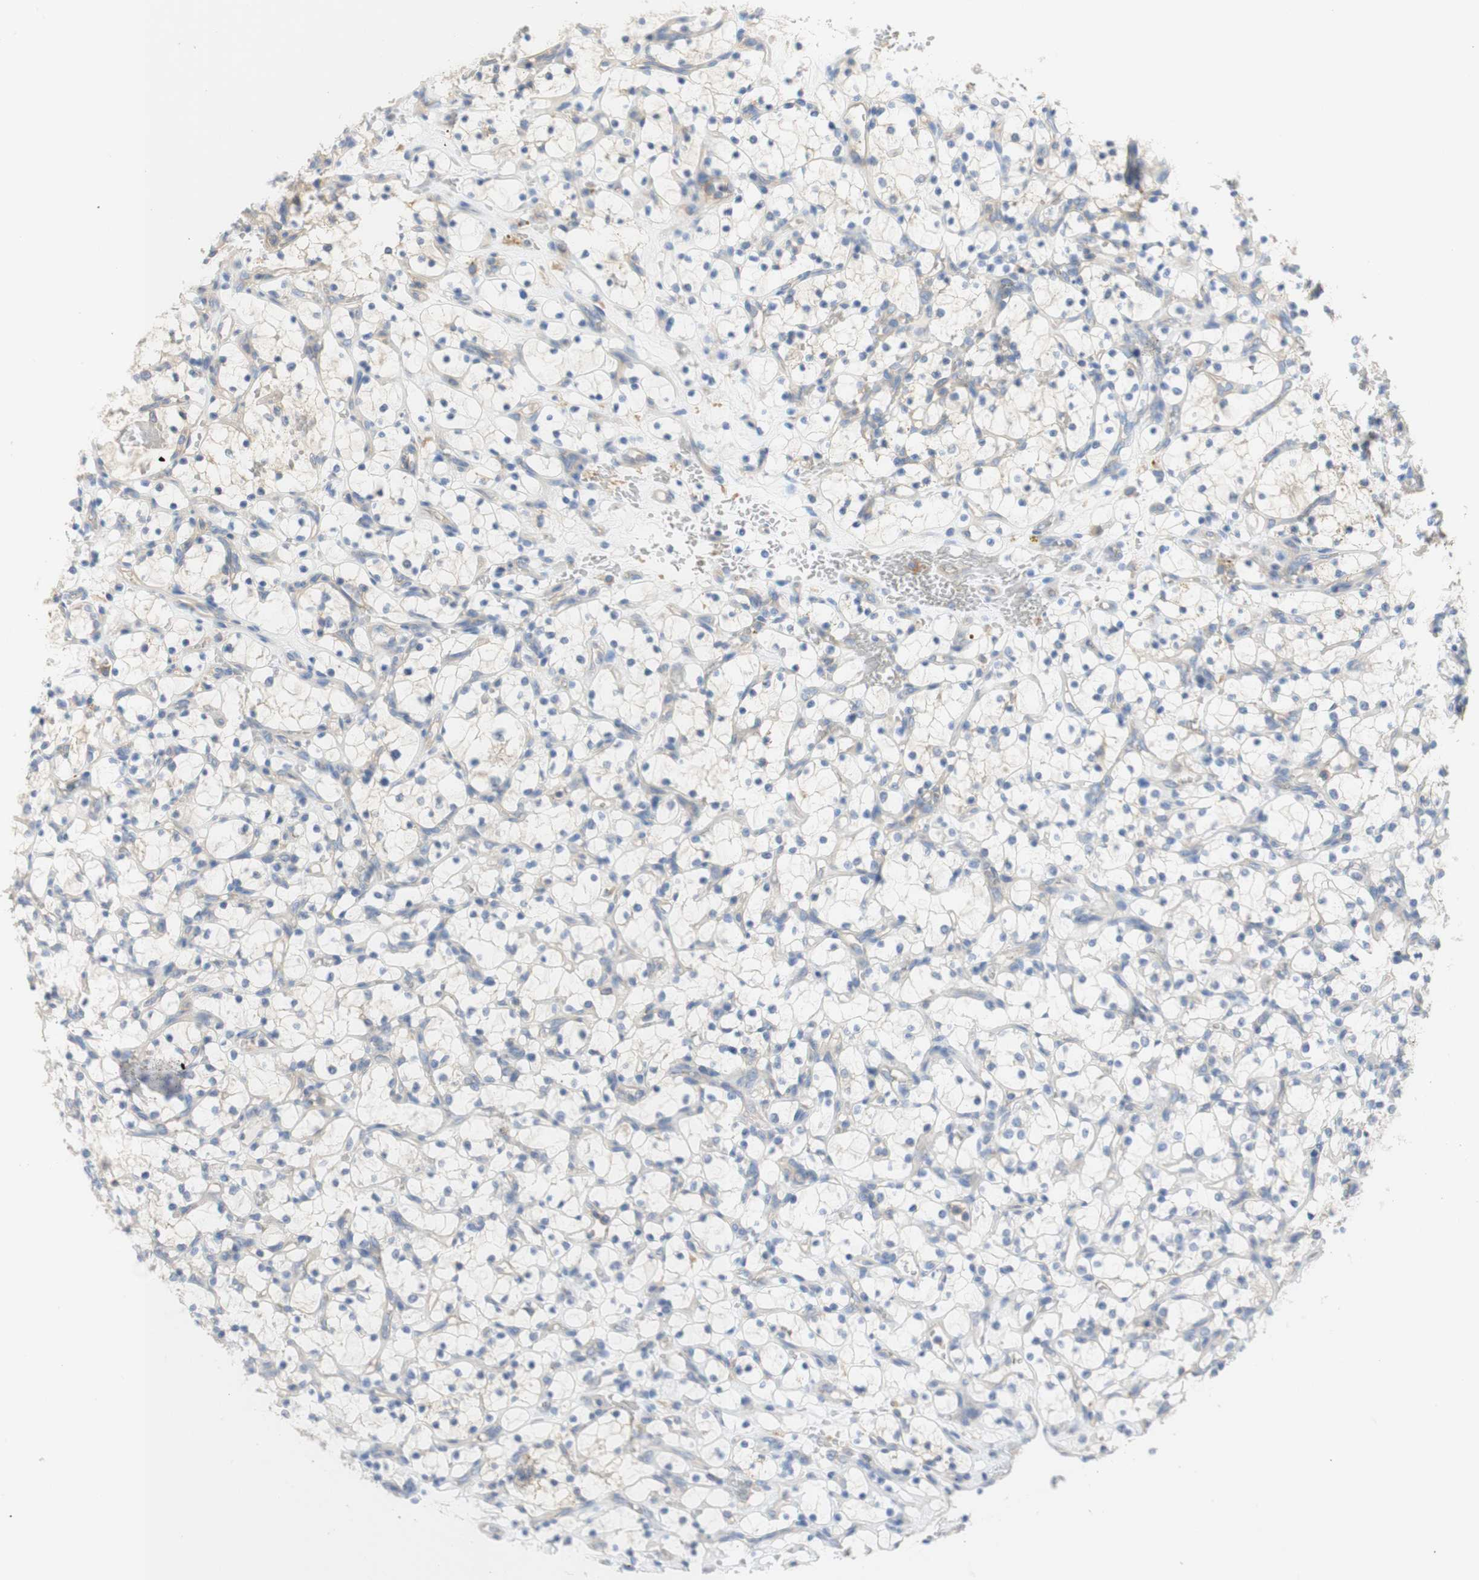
{"staining": {"intensity": "negative", "quantity": "none", "location": "none"}, "tissue": "renal cancer", "cell_type": "Tumor cells", "image_type": "cancer", "snomed": [{"axis": "morphology", "description": "Adenocarcinoma, NOS"}, {"axis": "topography", "description": "Kidney"}], "caption": "A micrograph of human renal adenocarcinoma is negative for staining in tumor cells. The staining was performed using DAB to visualize the protein expression in brown, while the nuclei were stained in blue with hematoxylin (Magnification: 20x).", "gene": "ATP2B1", "patient": {"sex": "female", "age": 69}}